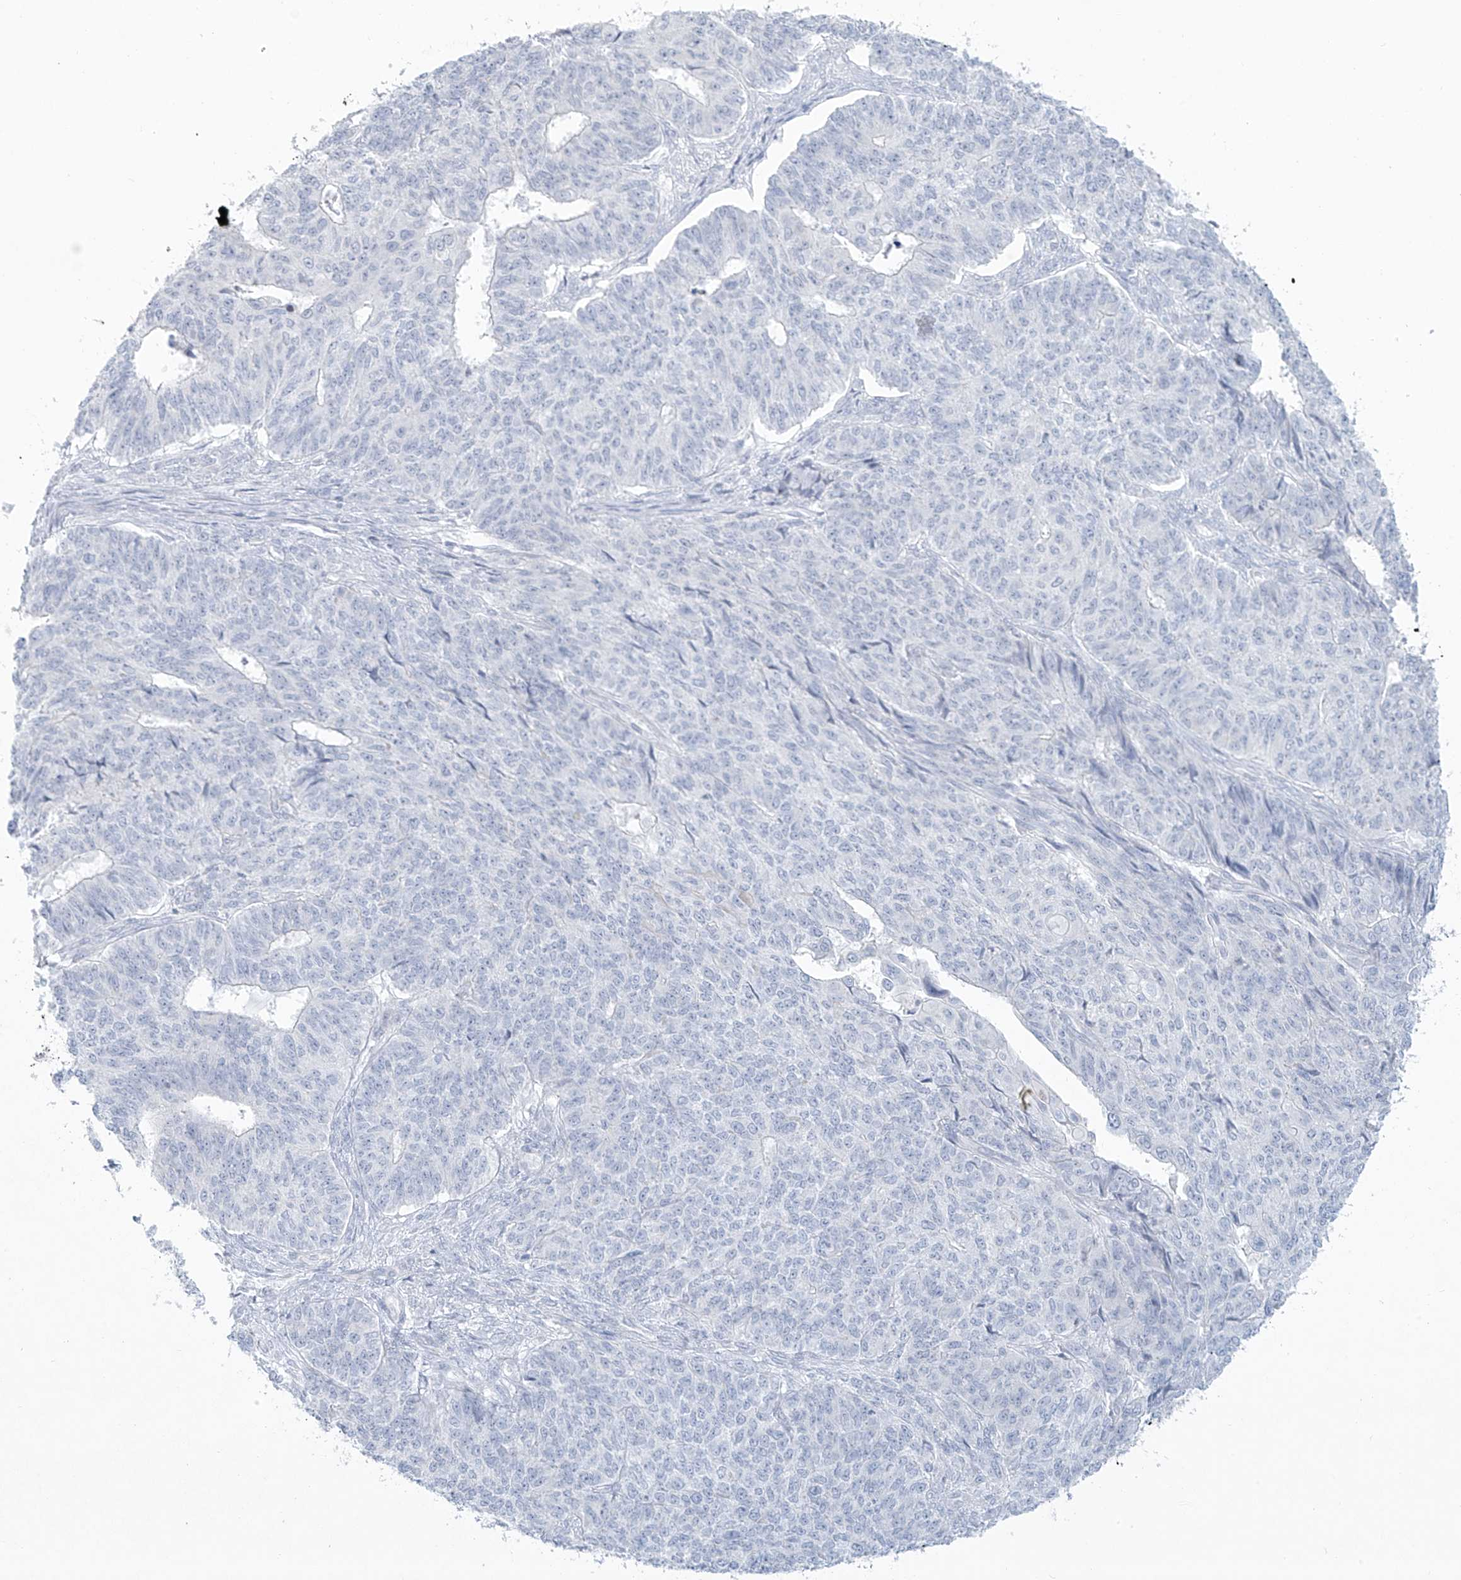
{"staining": {"intensity": "negative", "quantity": "none", "location": "none"}, "tissue": "endometrial cancer", "cell_type": "Tumor cells", "image_type": "cancer", "snomed": [{"axis": "morphology", "description": "Adenocarcinoma, NOS"}, {"axis": "topography", "description": "Endometrium"}], "caption": "Immunohistochemical staining of endometrial adenocarcinoma displays no significant staining in tumor cells.", "gene": "PAX6", "patient": {"sex": "female", "age": 32}}